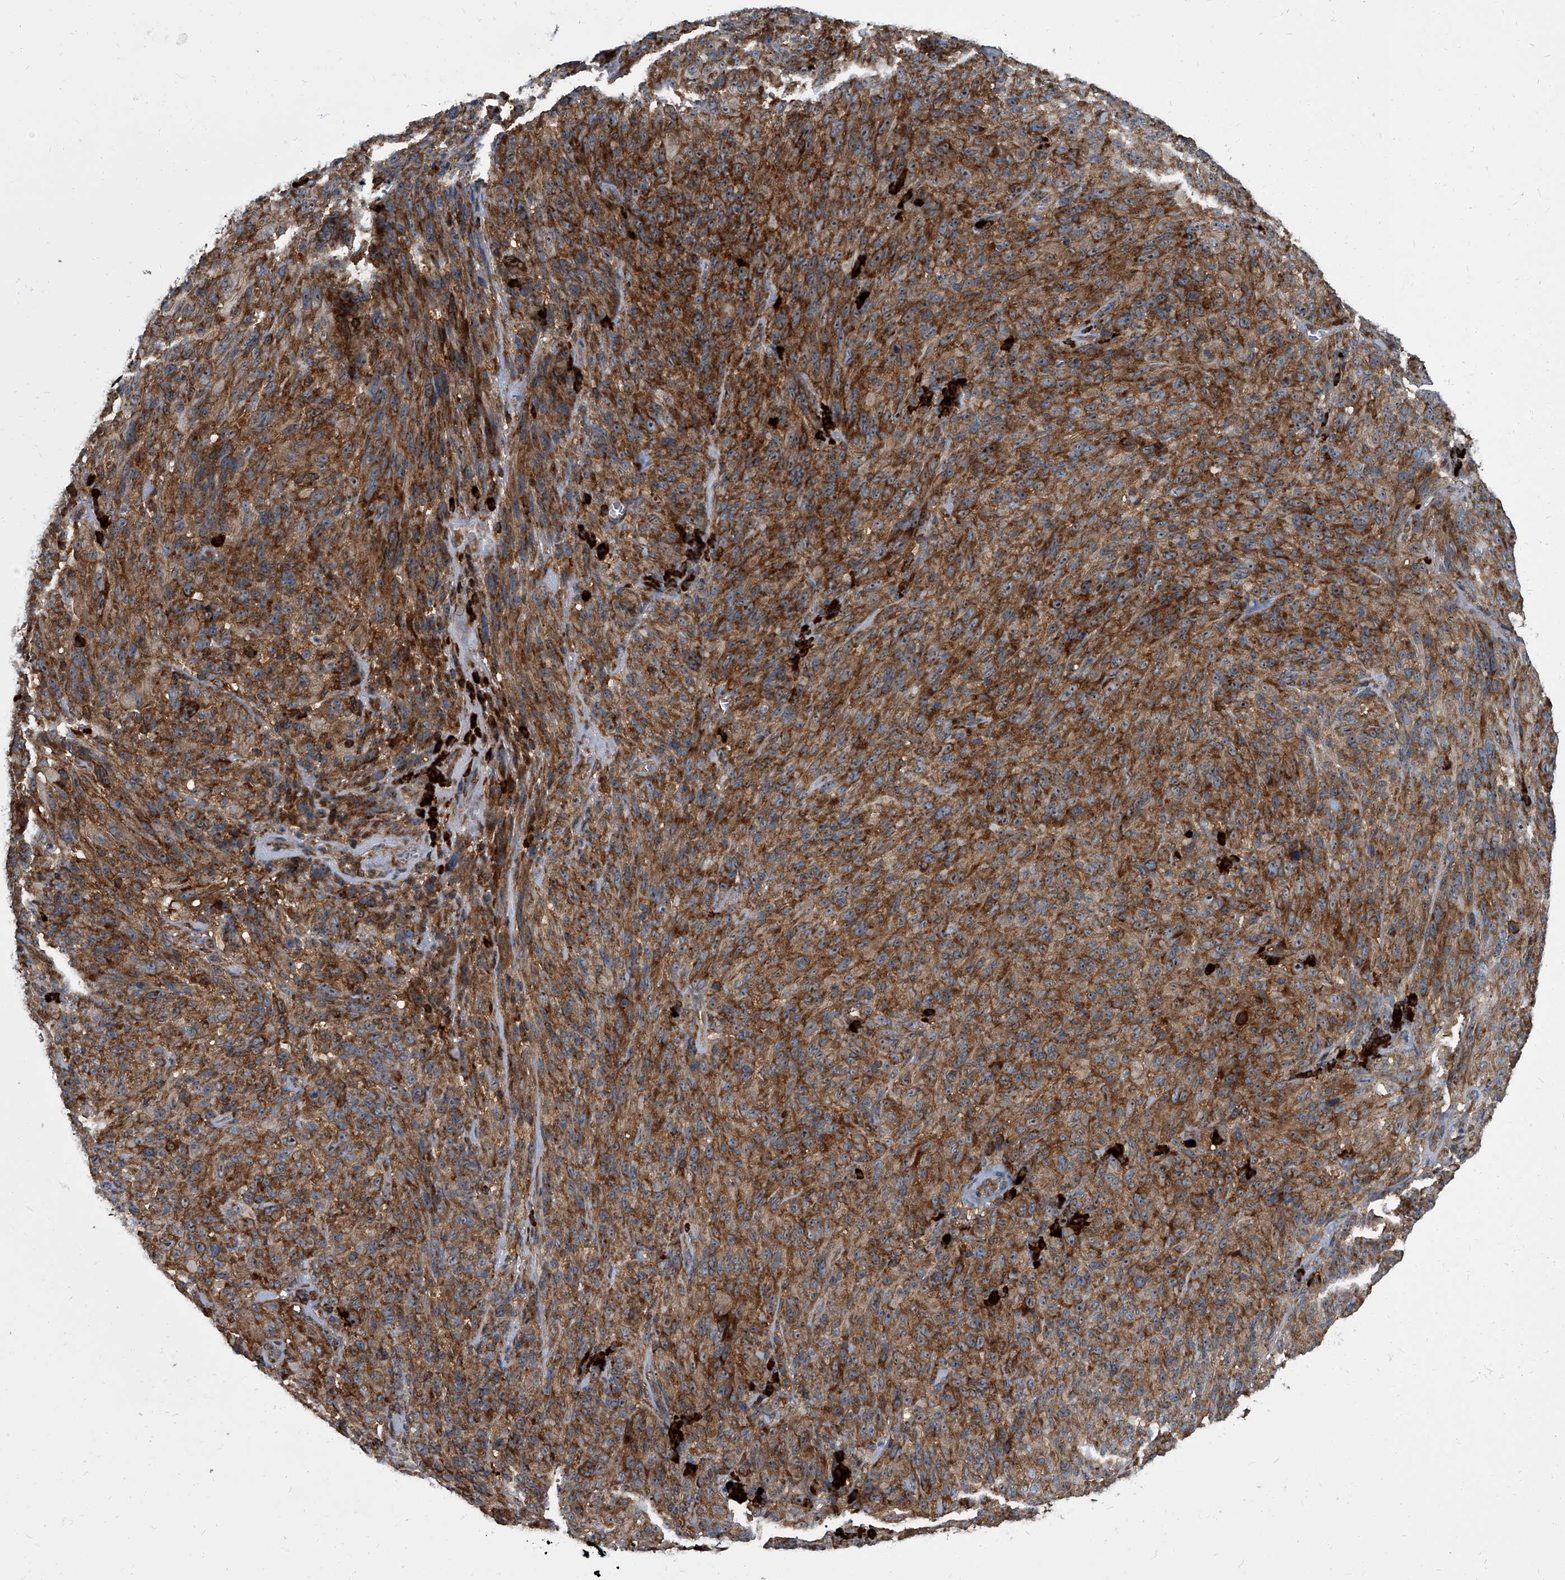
{"staining": {"intensity": "moderate", "quantity": ">75%", "location": "cytoplasmic/membranous,nuclear"}, "tissue": "melanoma", "cell_type": "Tumor cells", "image_type": "cancer", "snomed": [{"axis": "morphology", "description": "Malignant melanoma, NOS"}, {"axis": "topography", "description": "Skin of head"}], "caption": "Human malignant melanoma stained with a protein marker demonstrates moderate staining in tumor cells.", "gene": "CDV3", "patient": {"sex": "male", "age": 96}}